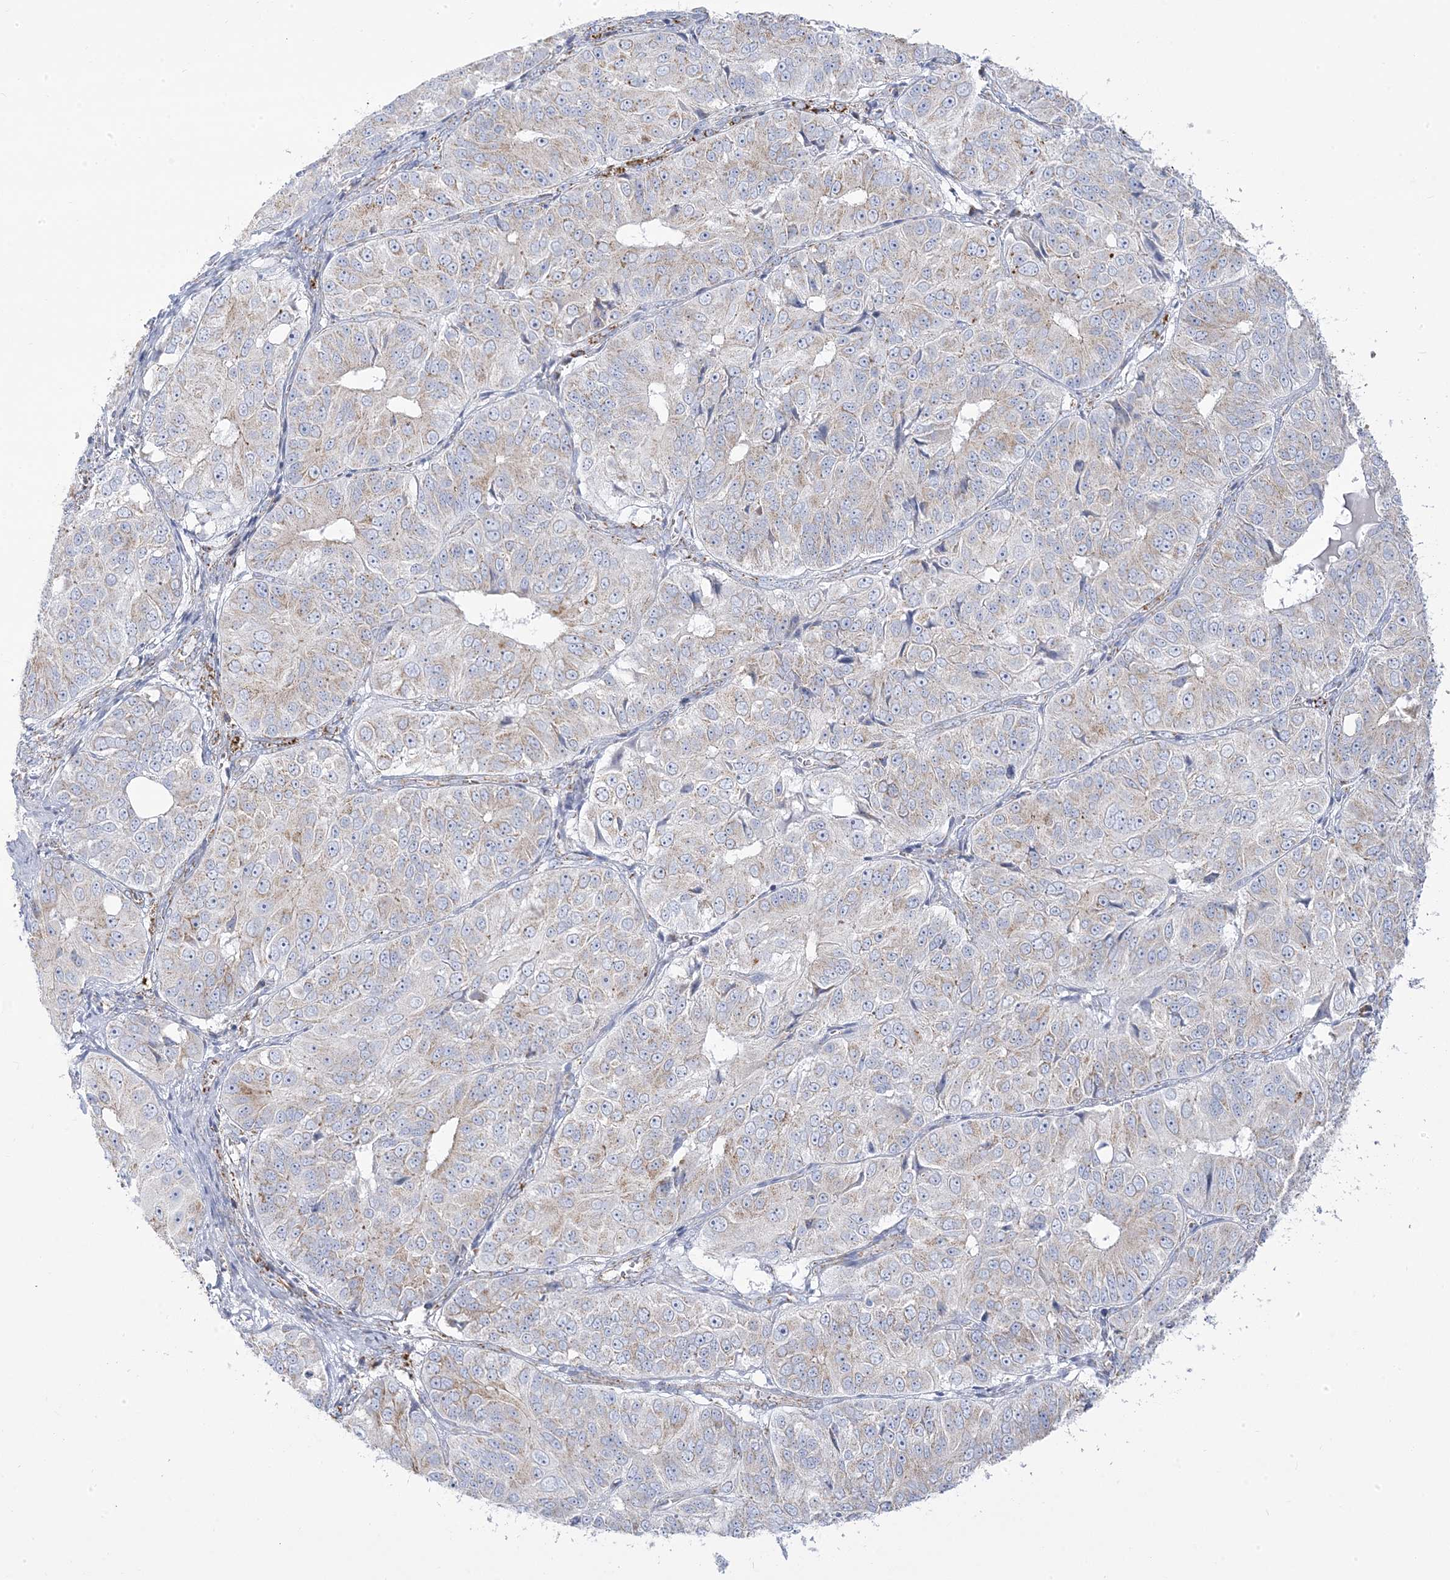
{"staining": {"intensity": "moderate", "quantity": "<25%", "location": "cytoplasmic/membranous"}, "tissue": "ovarian cancer", "cell_type": "Tumor cells", "image_type": "cancer", "snomed": [{"axis": "morphology", "description": "Carcinoma, endometroid"}, {"axis": "topography", "description": "Ovary"}], "caption": "Tumor cells show low levels of moderate cytoplasmic/membranous staining in approximately <25% of cells in ovarian cancer.", "gene": "PCCB", "patient": {"sex": "female", "age": 51}}